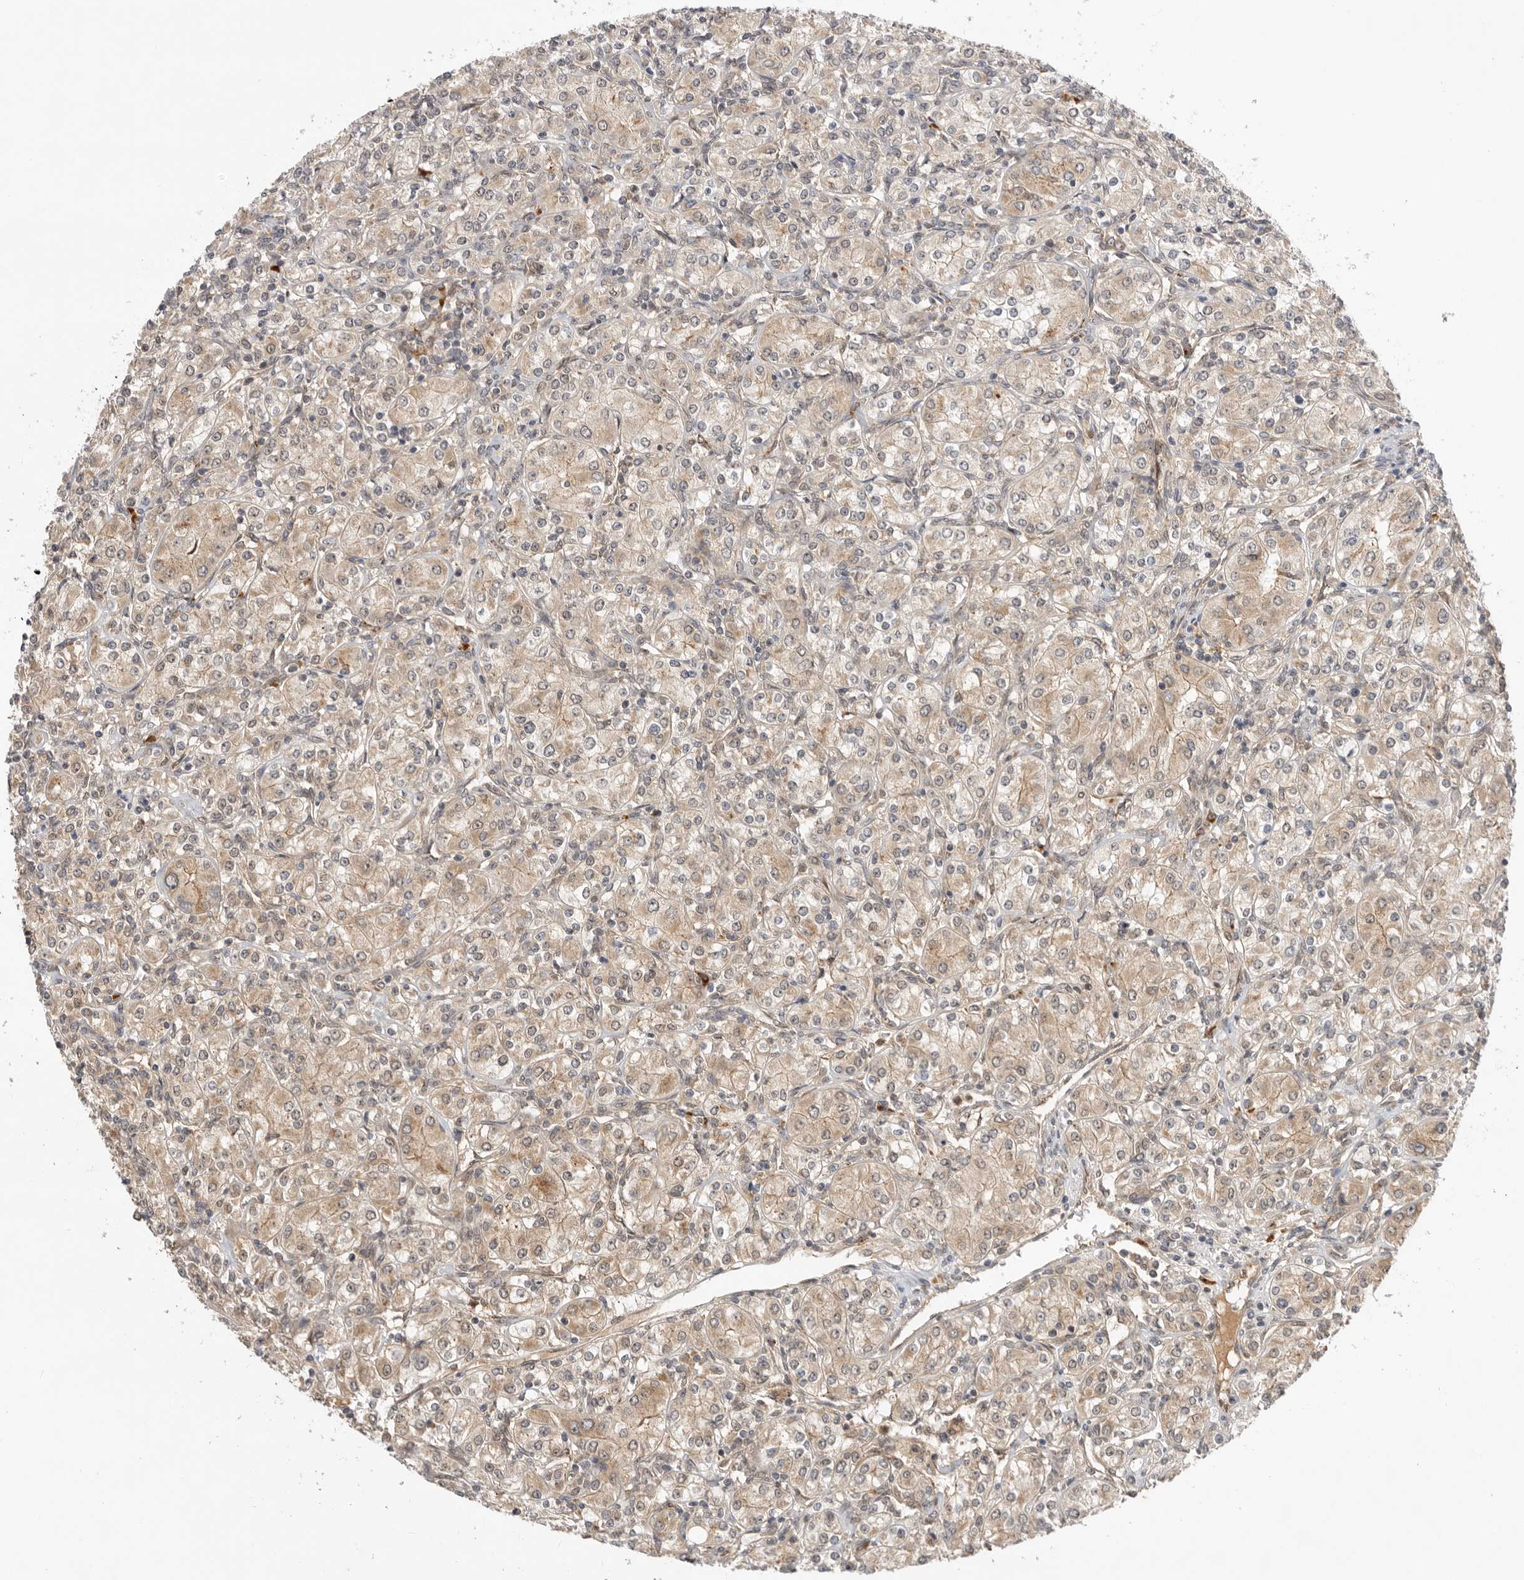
{"staining": {"intensity": "weak", "quantity": "<25%", "location": "cytoplasmic/membranous"}, "tissue": "renal cancer", "cell_type": "Tumor cells", "image_type": "cancer", "snomed": [{"axis": "morphology", "description": "Adenocarcinoma, NOS"}, {"axis": "topography", "description": "Kidney"}], "caption": "High power microscopy photomicrograph of an IHC image of renal cancer, revealing no significant expression in tumor cells. (IHC, brightfield microscopy, high magnification).", "gene": "DCAF8", "patient": {"sex": "male", "age": 77}}